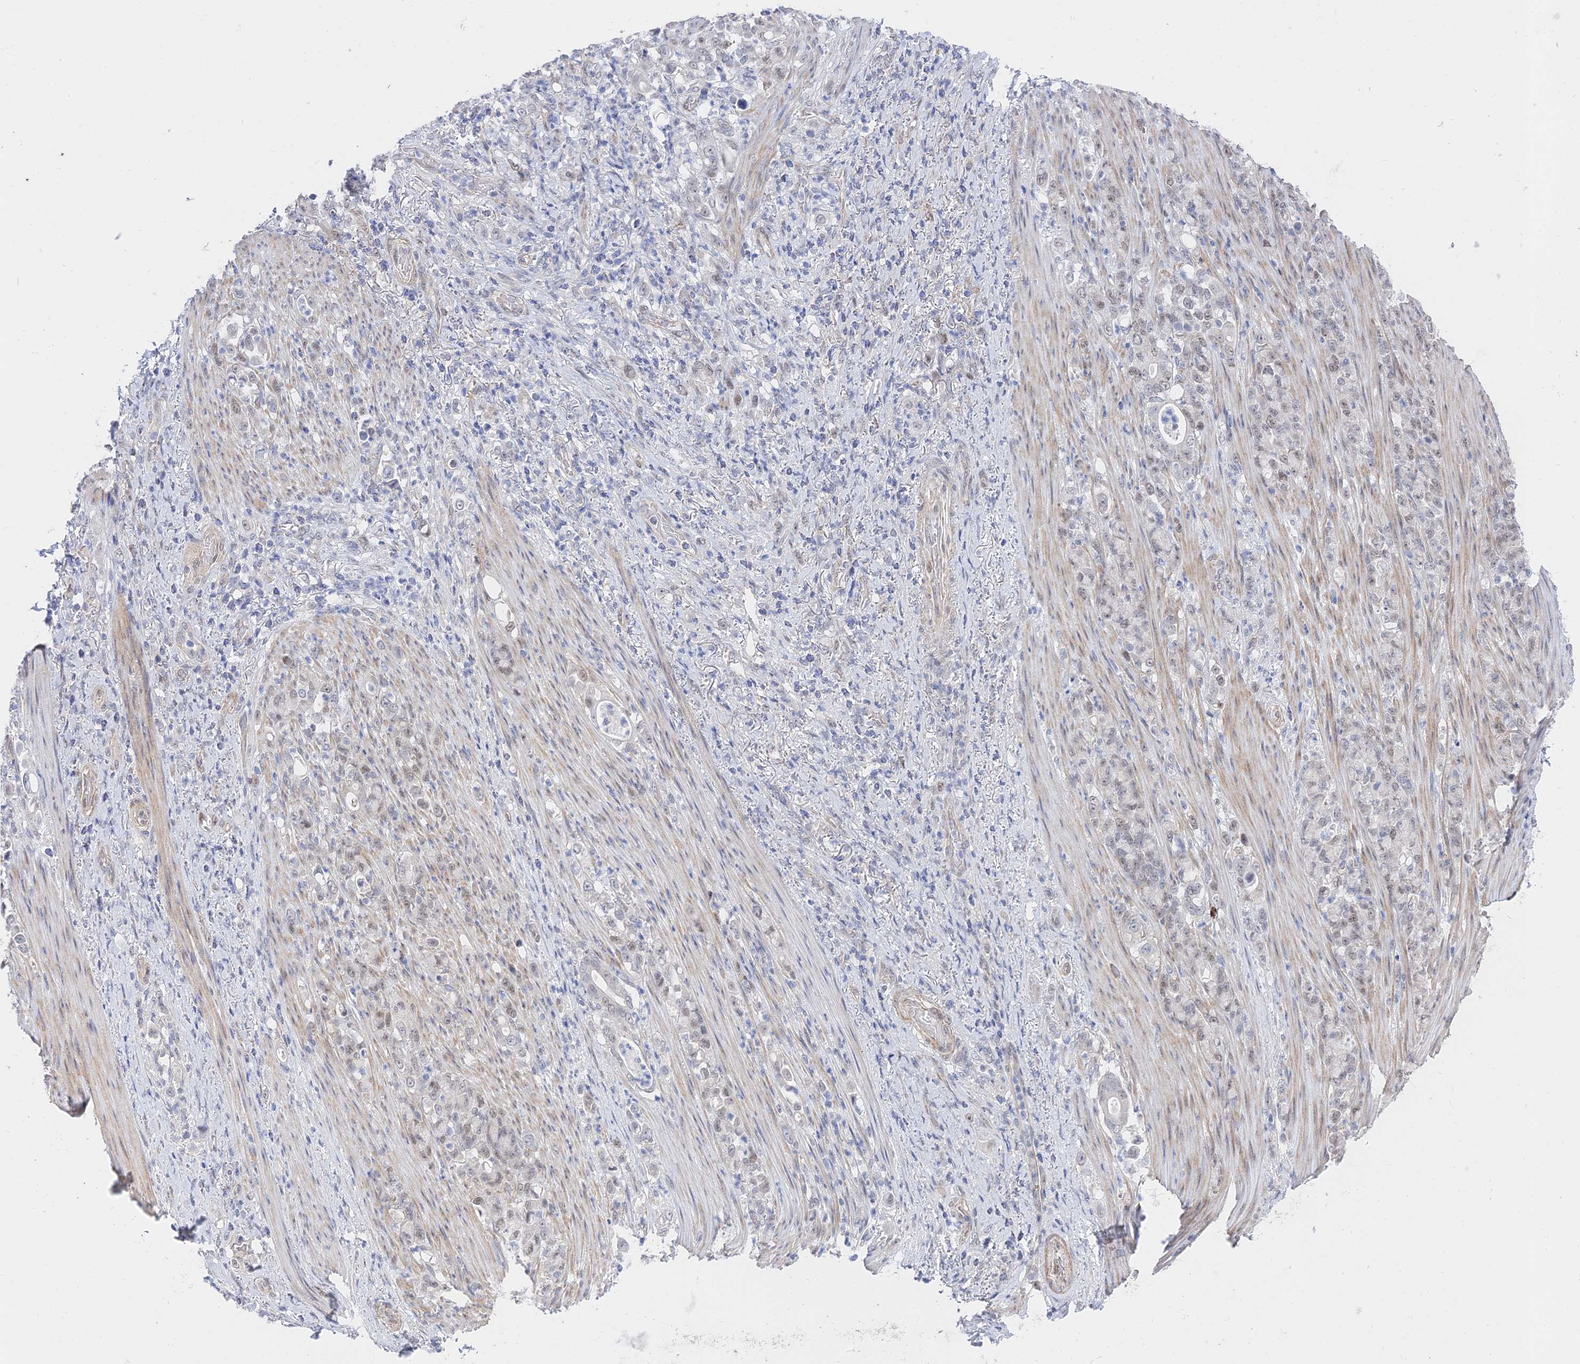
{"staining": {"intensity": "weak", "quantity": ">75%", "location": "nuclear"}, "tissue": "stomach cancer", "cell_type": "Tumor cells", "image_type": "cancer", "snomed": [{"axis": "morphology", "description": "Normal tissue, NOS"}, {"axis": "morphology", "description": "Adenocarcinoma, NOS"}, {"axis": "topography", "description": "Stomach"}], "caption": "Tumor cells show low levels of weak nuclear expression in approximately >75% of cells in human adenocarcinoma (stomach). Ihc stains the protein of interest in brown and the nuclei are stained blue.", "gene": "CFAP92", "patient": {"sex": "female", "age": 79}}